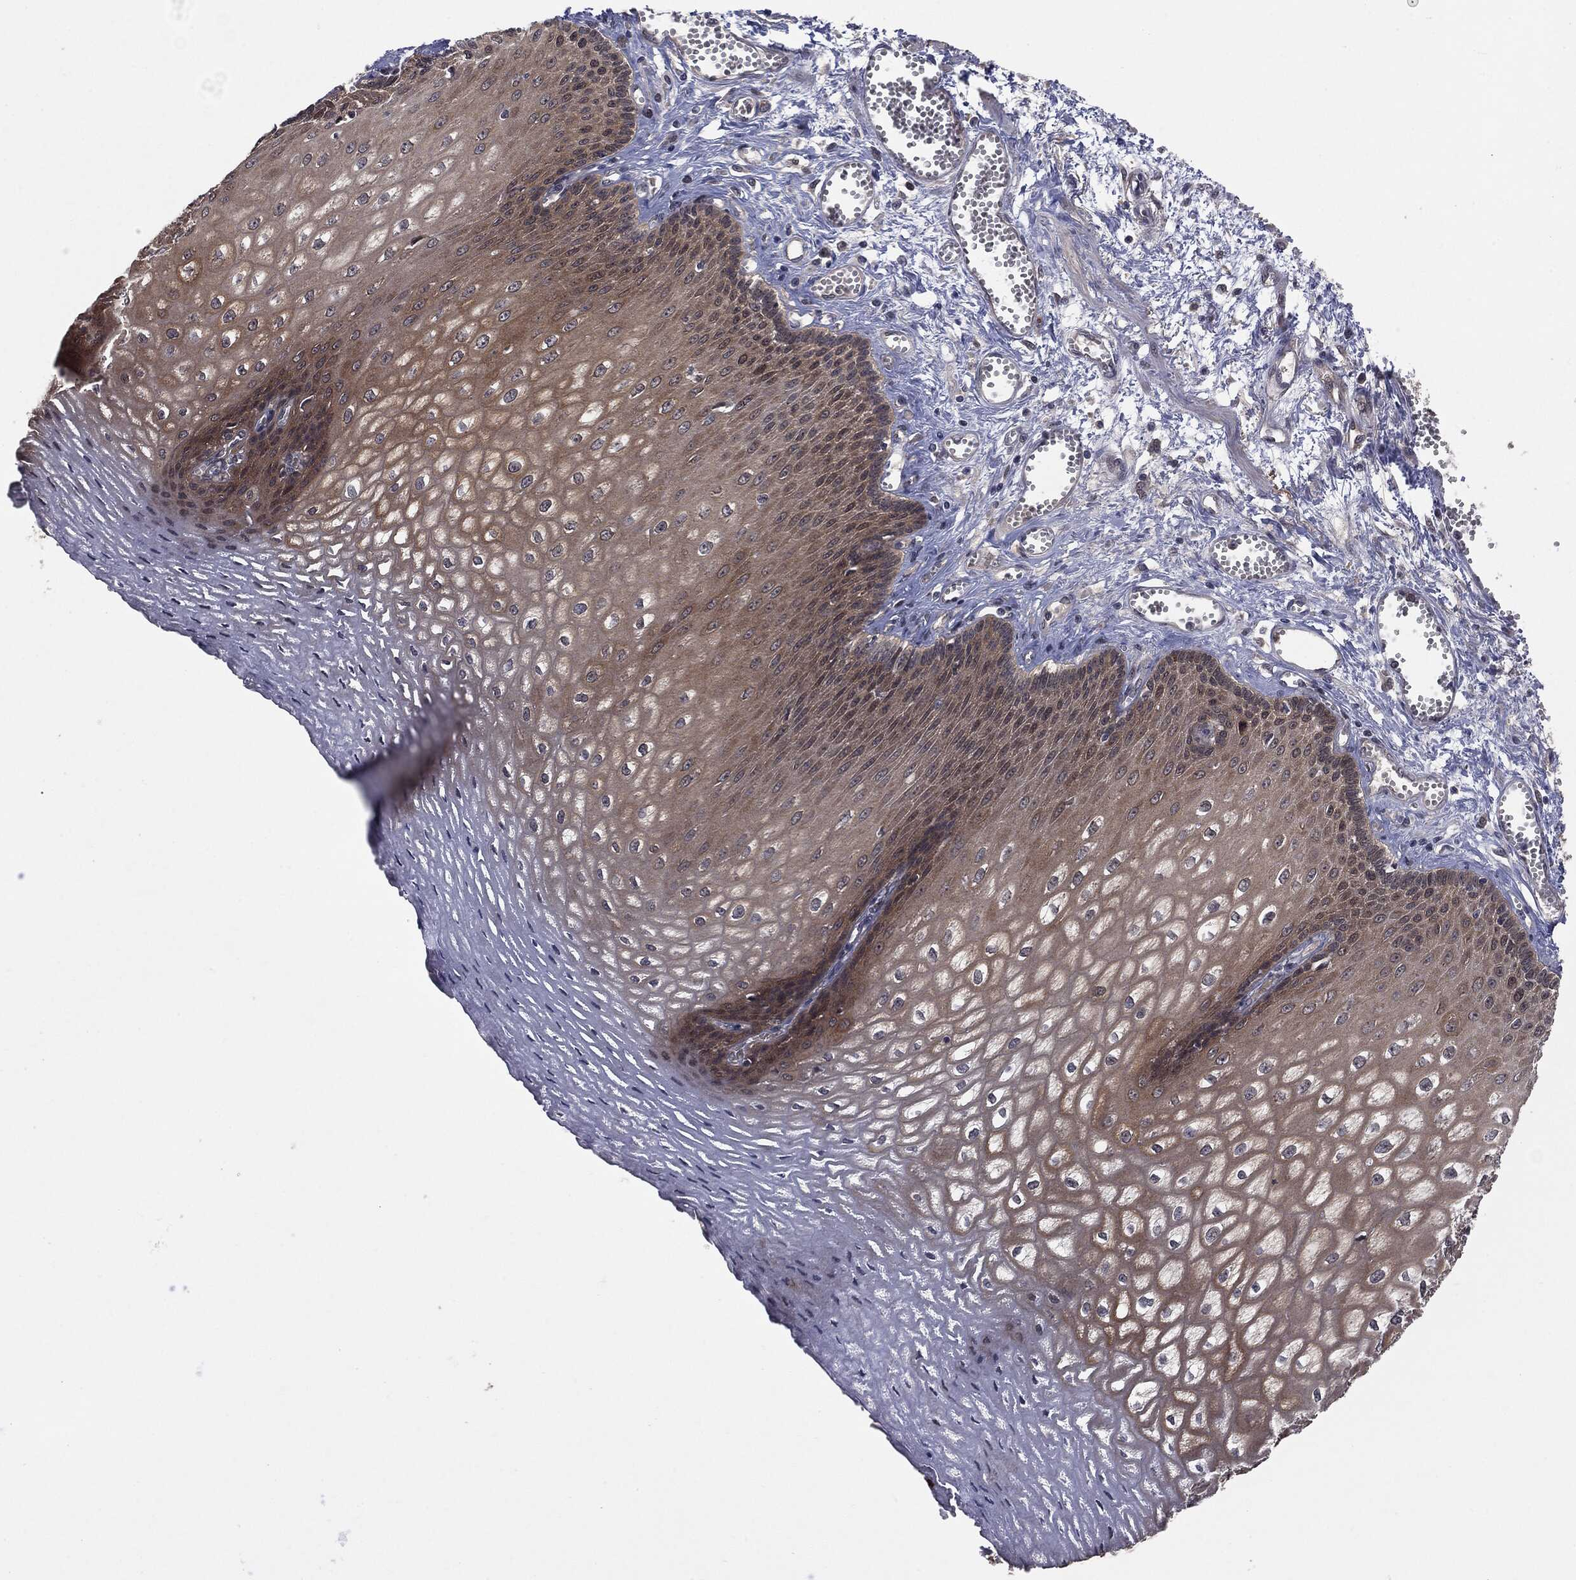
{"staining": {"intensity": "moderate", "quantity": "<25%", "location": "nuclear"}, "tissue": "esophagus", "cell_type": "Squamous epithelial cells", "image_type": "normal", "snomed": [{"axis": "morphology", "description": "Normal tissue, NOS"}, {"axis": "topography", "description": "Esophagus"}], "caption": "A high-resolution micrograph shows immunohistochemistry (IHC) staining of unremarkable esophagus, which exhibits moderate nuclear positivity in approximately <25% of squamous epithelial cells.", "gene": "KRT7", "patient": {"sex": "male", "age": 58}}